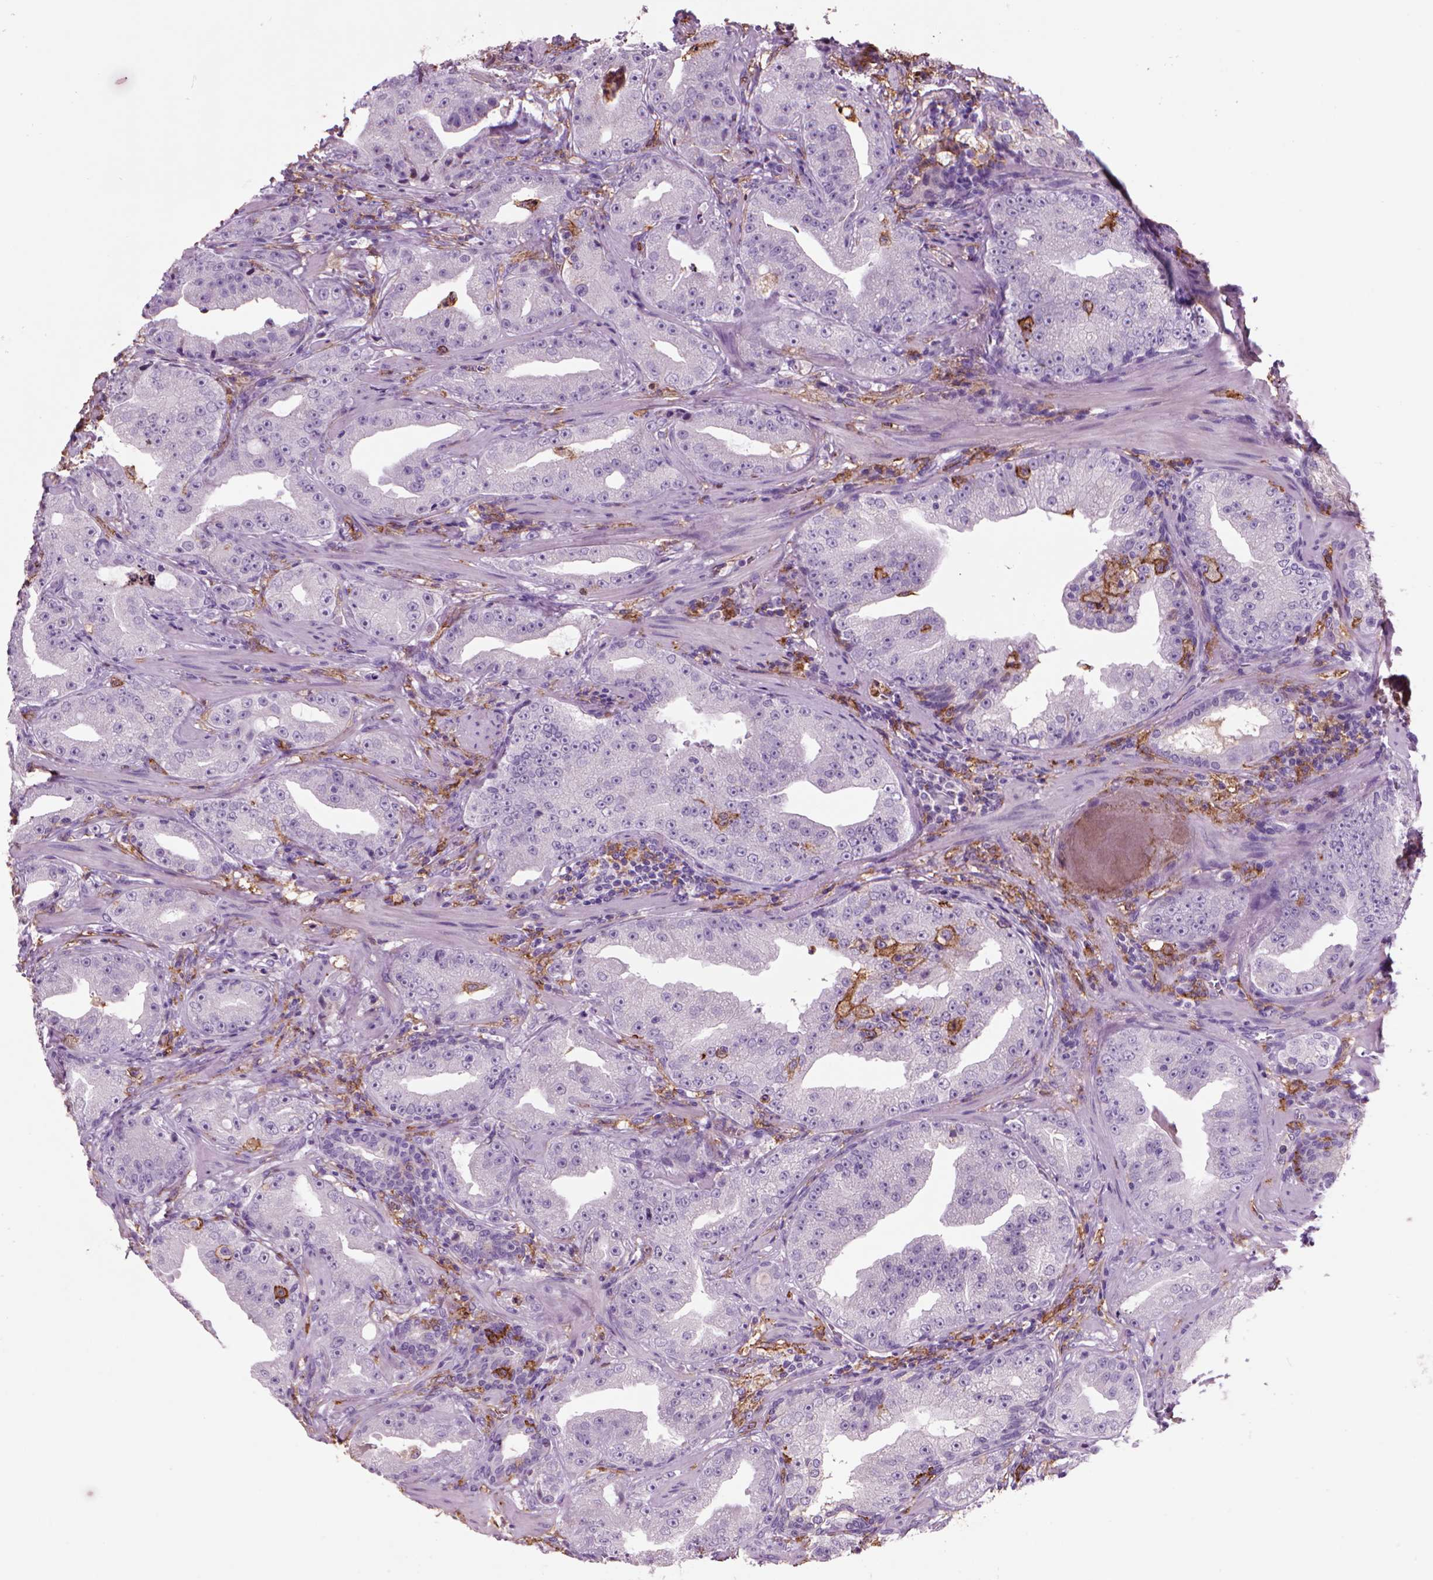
{"staining": {"intensity": "negative", "quantity": "none", "location": "none"}, "tissue": "prostate cancer", "cell_type": "Tumor cells", "image_type": "cancer", "snomed": [{"axis": "morphology", "description": "Adenocarcinoma, Low grade"}, {"axis": "topography", "description": "Prostate"}], "caption": "This is a micrograph of immunohistochemistry (IHC) staining of prostate cancer, which shows no expression in tumor cells.", "gene": "CD14", "patient": {"sex": "male", "age": 62}}